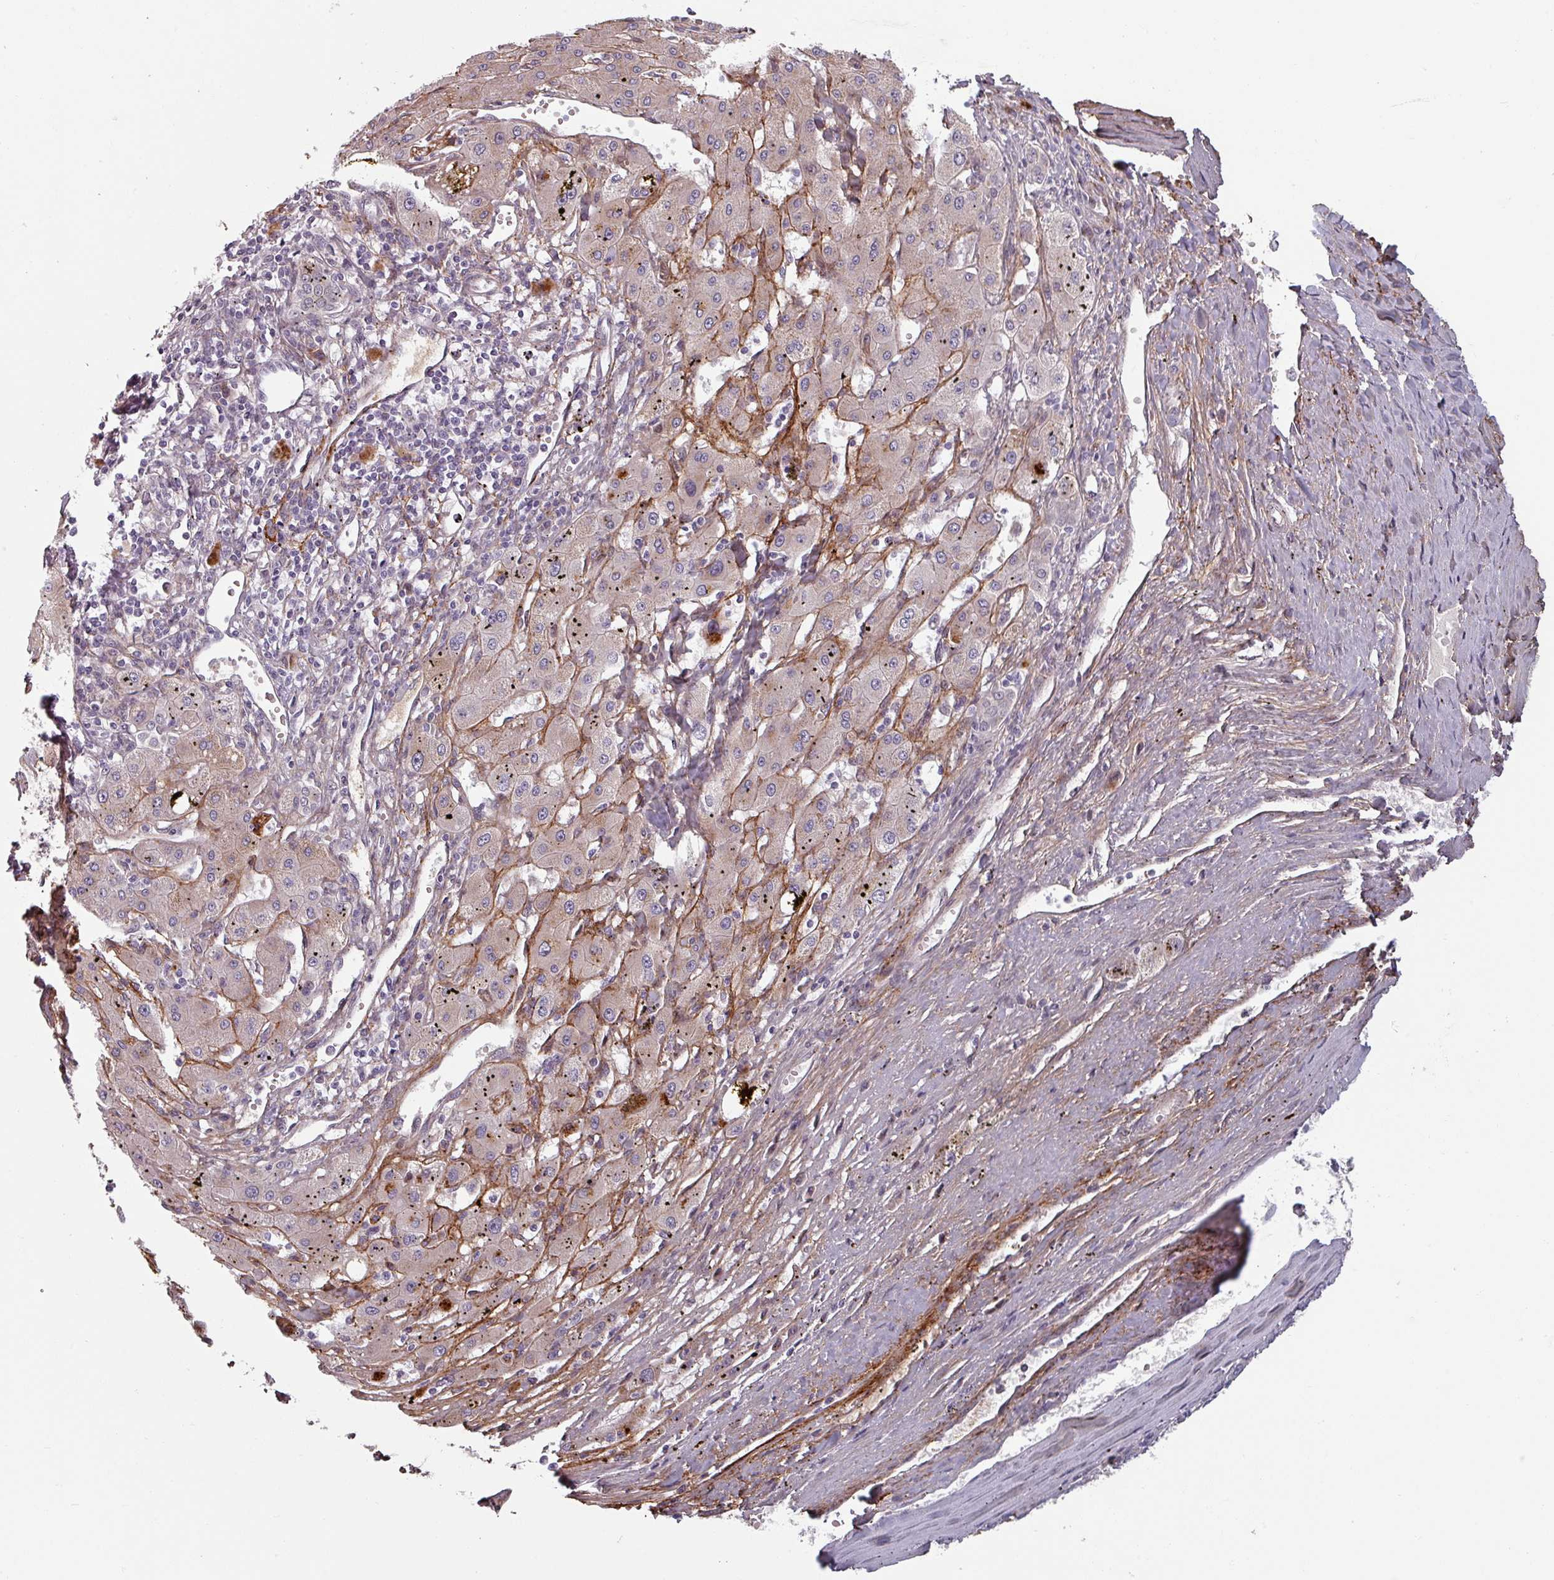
{"staining": {"intensity": "weak", "quantity": "<25%", "location": "cytoplasmic/membranous"}, "tissue": "liver cancer", "cell_type": "Tumor cells", "image_type": "cancer", "snomed": [{"axis": "morphology", "description": "Carcinoma, Hepatocellular, NOS"}, {"axis": "topography", "description": "Liver"}], "caption": "IHC photomicrograph of neoplastic tissue: human liver cancer stained with DAB exhibits no significant protein expression in tumor cells.", "gene": "CYB5RL", "patient": {"sex": "male", "age": 72}}